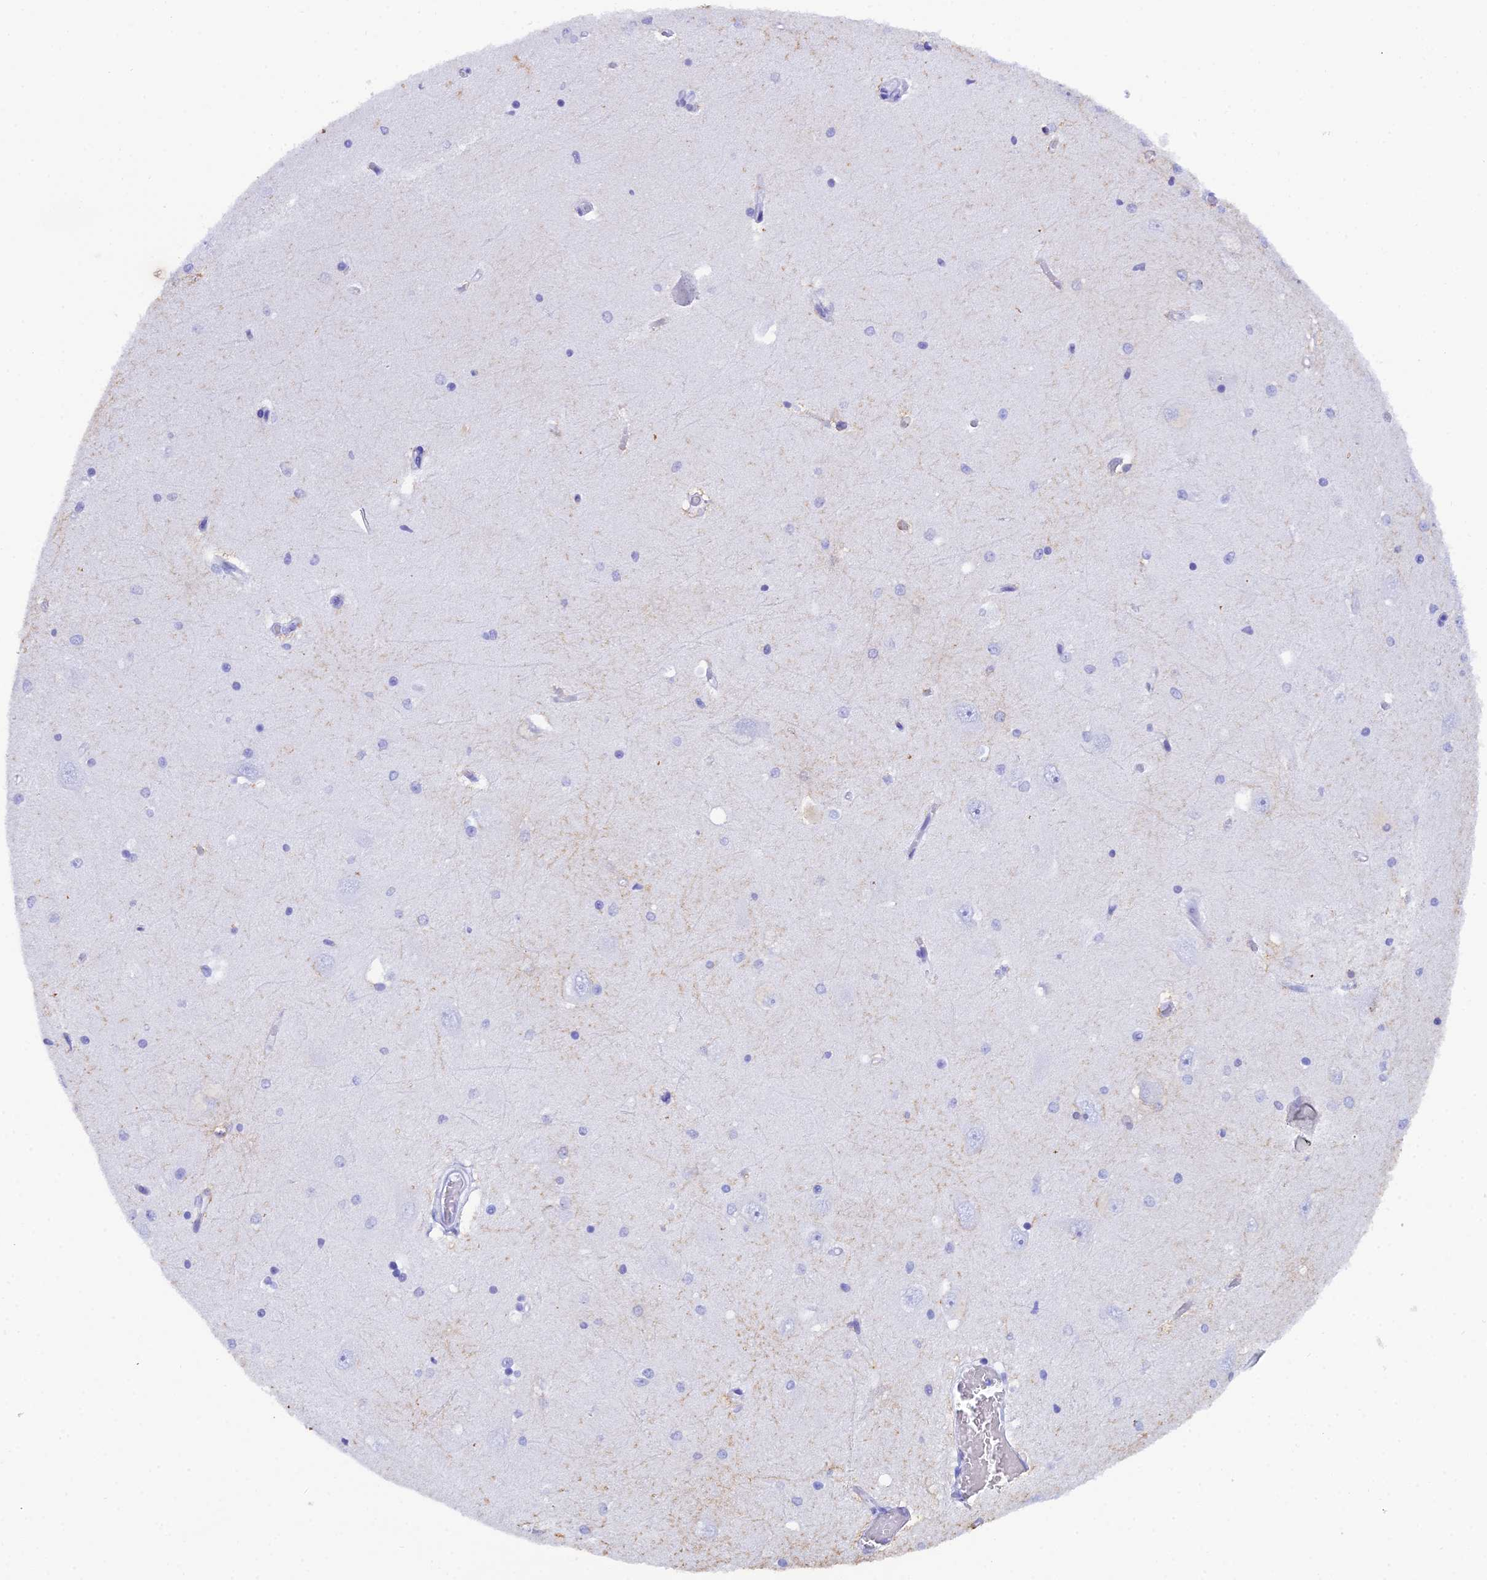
{"staining": {"intensity": "negative", "quantity": "none", "location": "none"}, "tissue": "hippocampus", "cell_type": "Glial cells", "image_type": "normal", "snomed": [{"axis": "morphology", "description": "Normal tissue, NOS"}, {"axis": "topography", "description": "Hippocampus"}], "caption": "IHC image of unremarkable human hippocampus stained for a protein (brown), which reveals no positivity in glial cells.", "gene": "REG1A", "patient": {"sex": "male", "age": 45}}